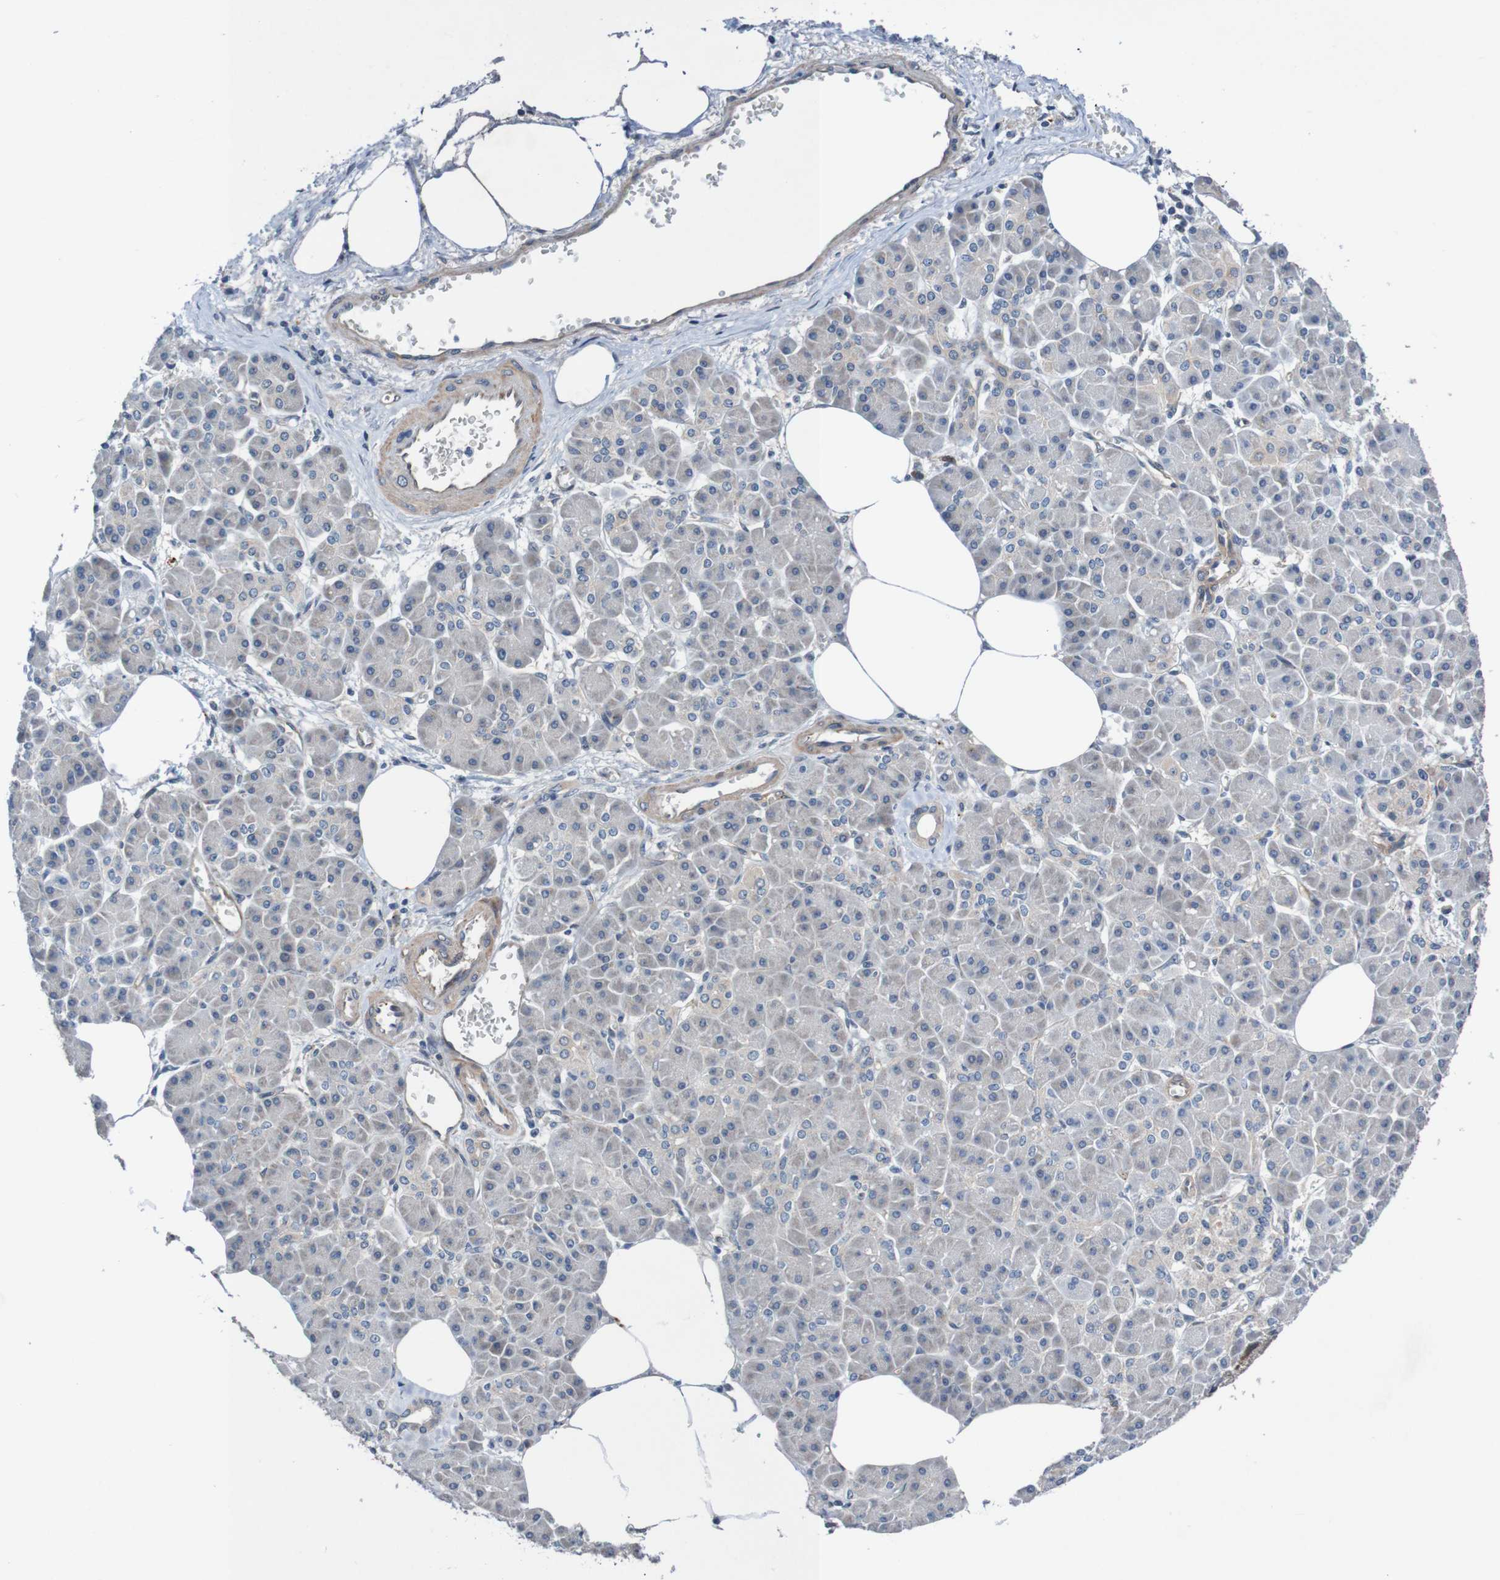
{"staining": {"intensity": "negative", "quantity": "none", "location": "none"}, "tissue": "pancreatic cancer", "cell_type": "Tumor cells", "image_type": "cancer", "snomed": [{"axis": "morphology", "description": "Adenocarcinoma, NOS"}, {"axis": "topography", "description": "Pancreas"}], "caption": "Immunohistochemistry photomicrograph of neoplastic tissue: pancreatic cancer (adenocarcinoma) stained with DAB reveals no significant protein expression in tumor cells.", "gene": "CPED1", "patient": {"sex": "female", "age": 70}}